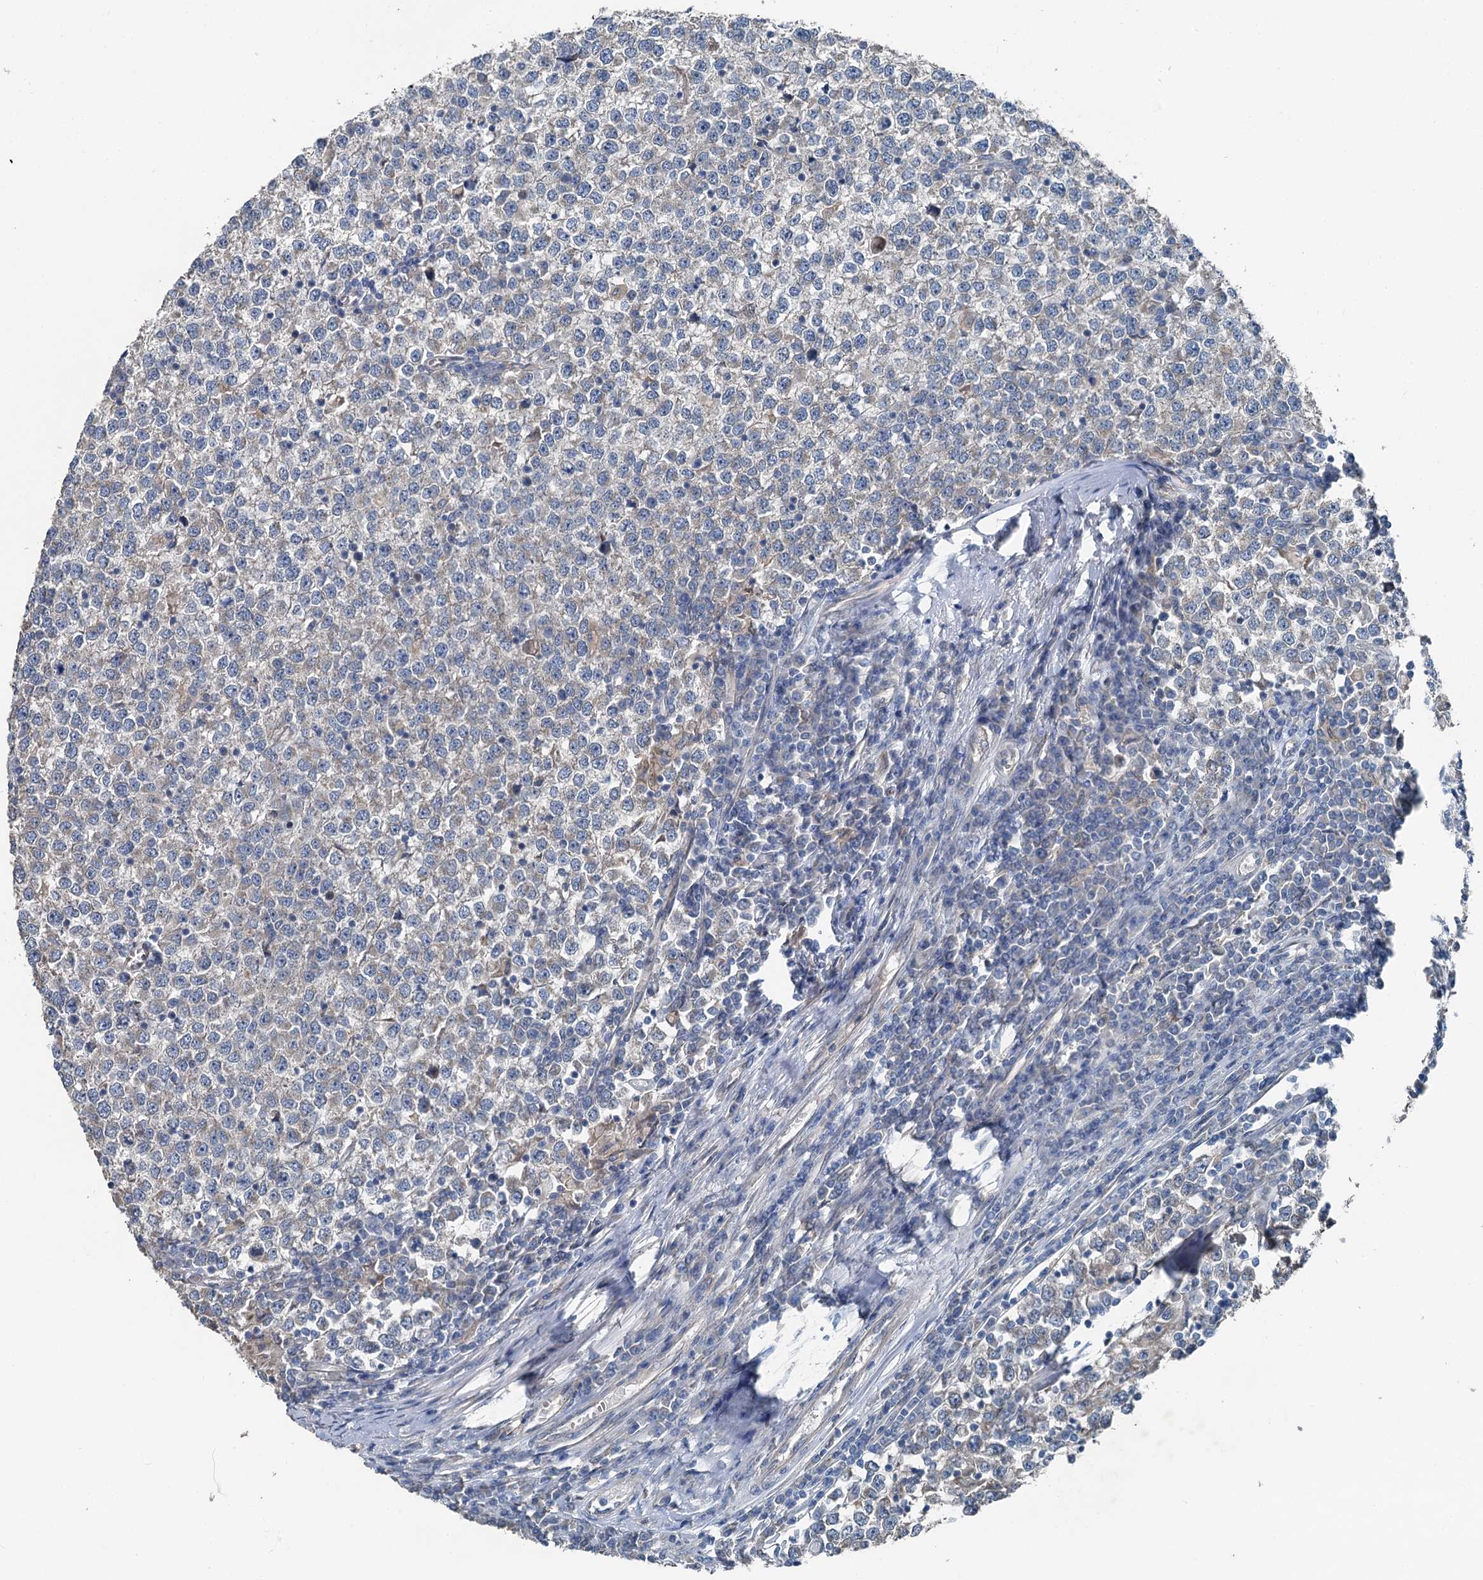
{"staining": {"intensity": "negative", "quantity": "none", "location": "none"}, "tissue": "testis cancer", "cell_type": "Tumor cells", "image_type": "cancer", "snomed": [{"axis": "morphology", "description": "Seminoma, NOS"}, {"axis": "topography", "description": "Testis"}], "caption": "Tumor cells are negative for brown protein staining in seminoma (testis).", "gene": "C6orf120", "patient": {"sex": "male", "age": 65}}